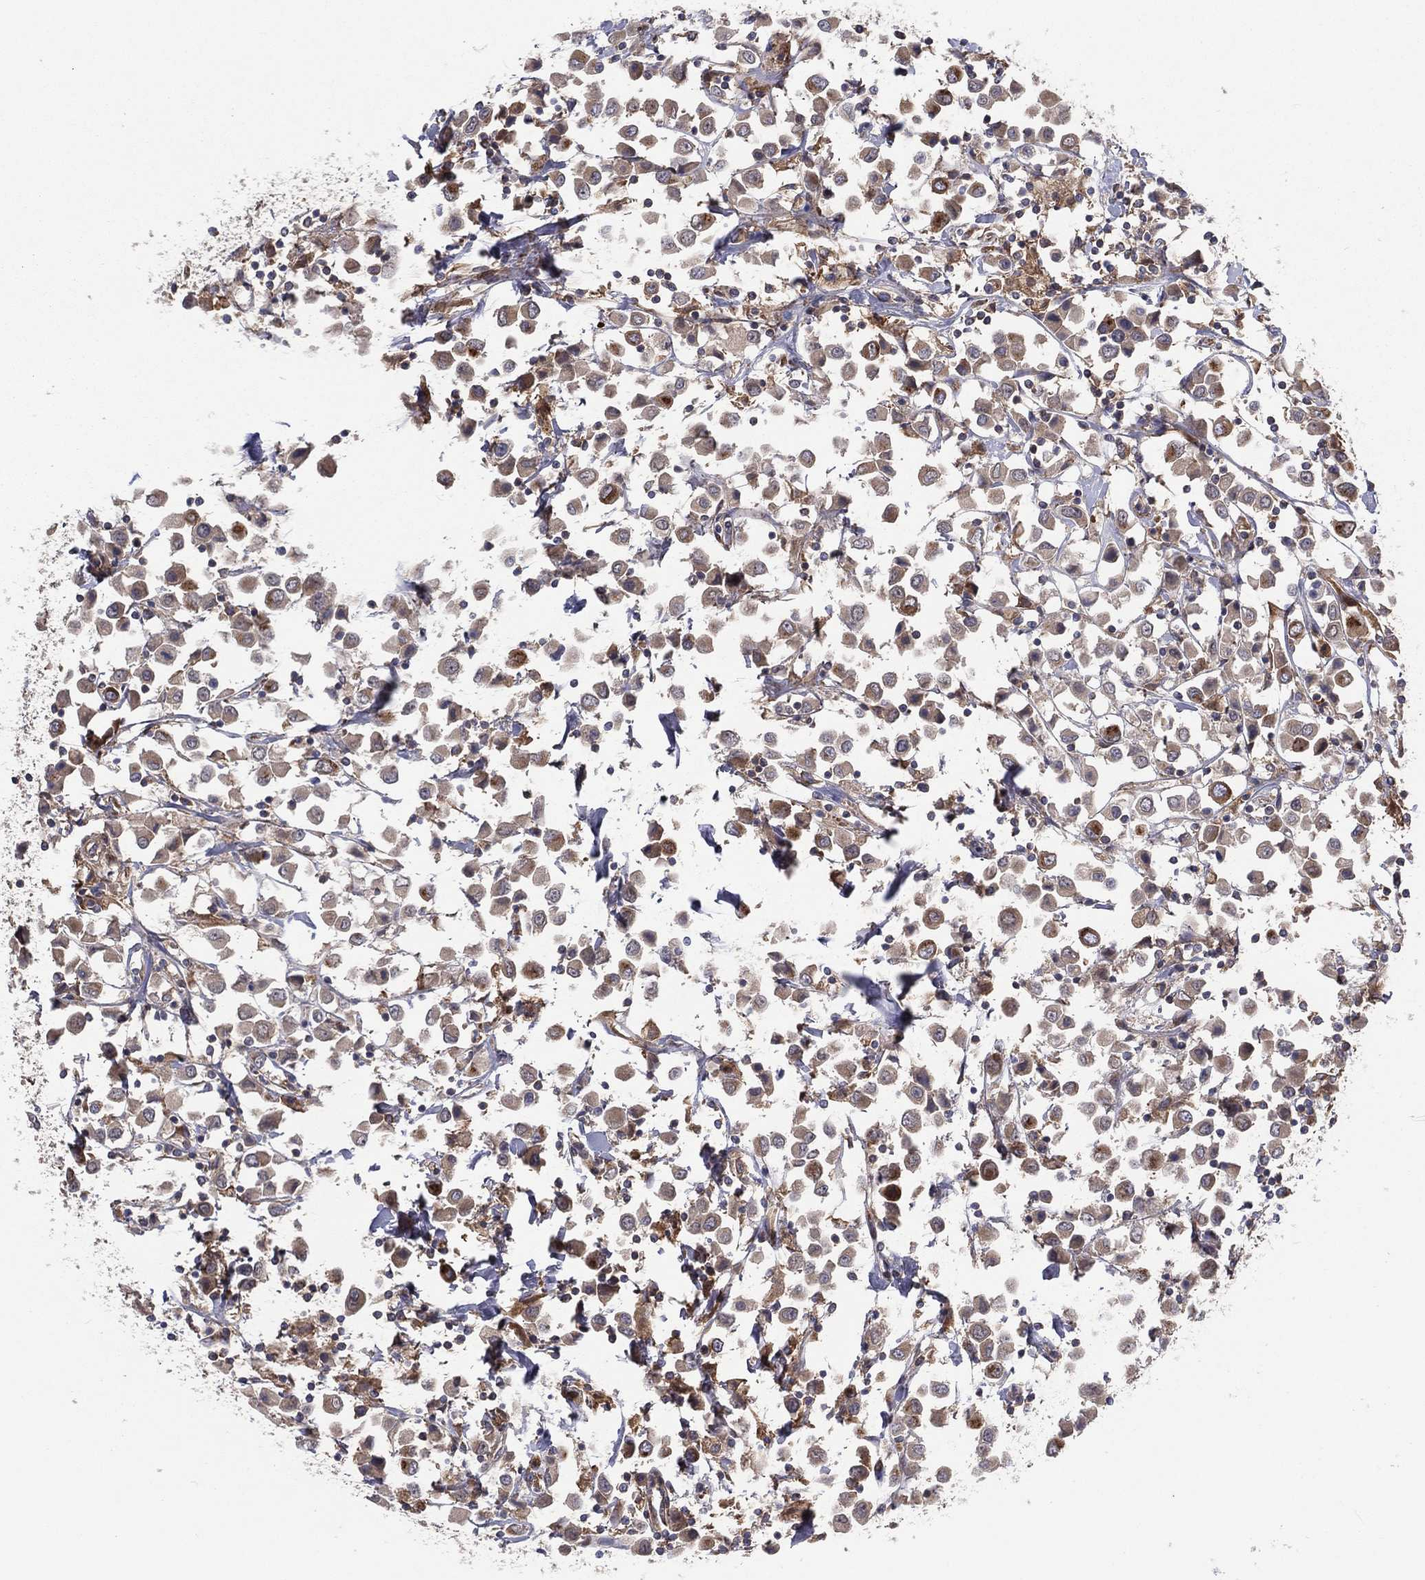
{"staining": {"intensity": "moderate", "quantity": ">75%", "location": "cytoplasmic/membranous"}, "tissue": "breast cancer", "cell_type": "Tumor cells", "image_type": "cancer", "snomed": [{"axis": "morphology", "description": "Duct carcinoma"}, {"axis": "topography", "description": "Breast"}], "caption": "IHC staining of breast cancer (intraductal carcinoma), which demonstrates medium levels of moderate cytoplasmic/membranous positivity in approximately >75% of tumor cells indicating moderate cytoplasmic/membranous protein positivity. The staining was performed using DAB (brown) for protein detection and nuclei were counterstained in hematoxylin (blue).", "gene": "EIF2B5", "patient": {"sex": "female", "age": 61}}